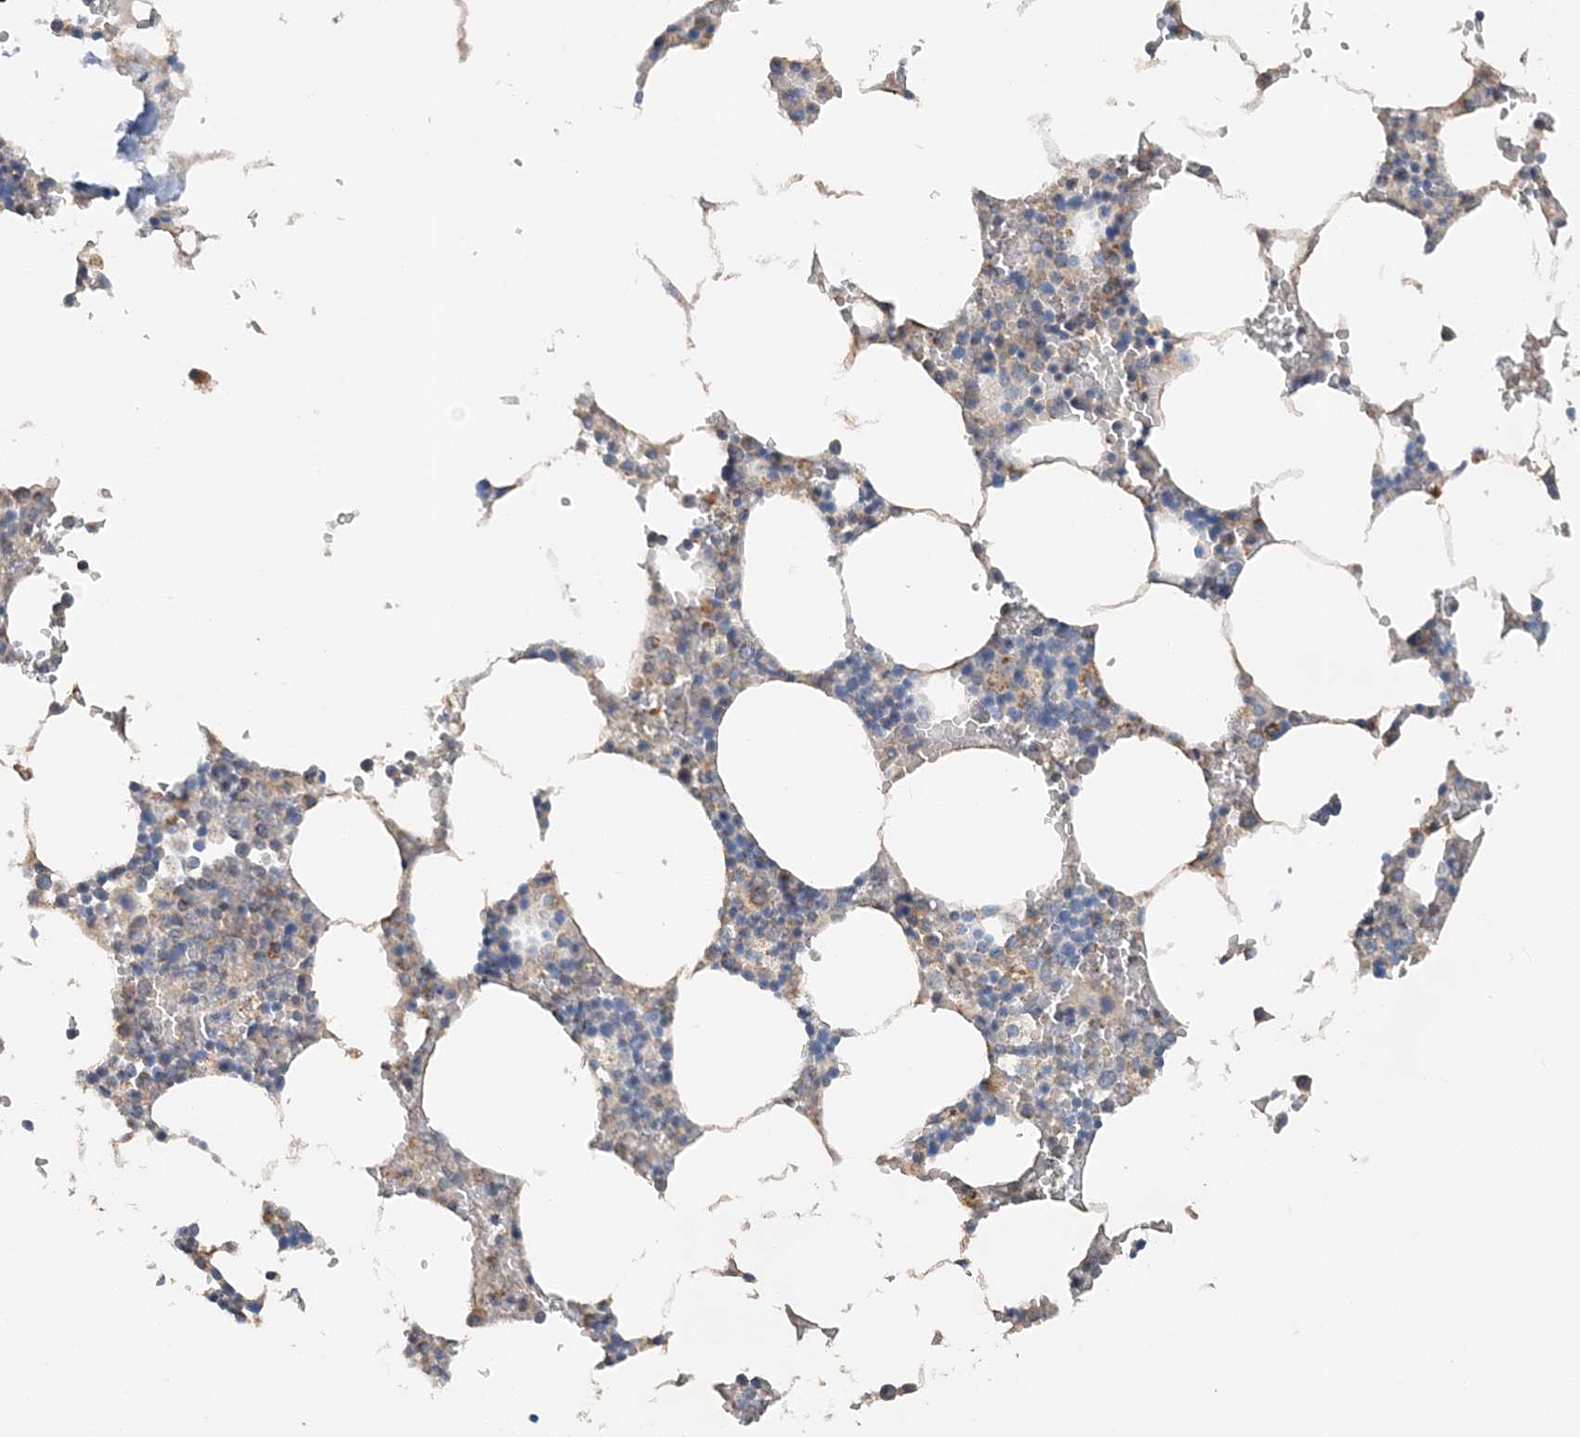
{"staining": {"intensity": "moderate", "quantity": "<25%", "location": "cytoplasmic/membranous"}, "tissue": "bone marrow", "cell_type": "Hematopoietic cells", "image_type": "normal", "snomed": [{"axis": "morphology", "description": "Normal tissue, NOS"}, {"axis": "topography", "description": "Bone marrow"}], "caption": "Protein staining by IHC shows moderate cytoplasmic/membranous positivity in about <25% of hematopoietic cells in benign bone marrow.", "gene": "SPRY2", "patient": {"sex": "male", "age": 70}}